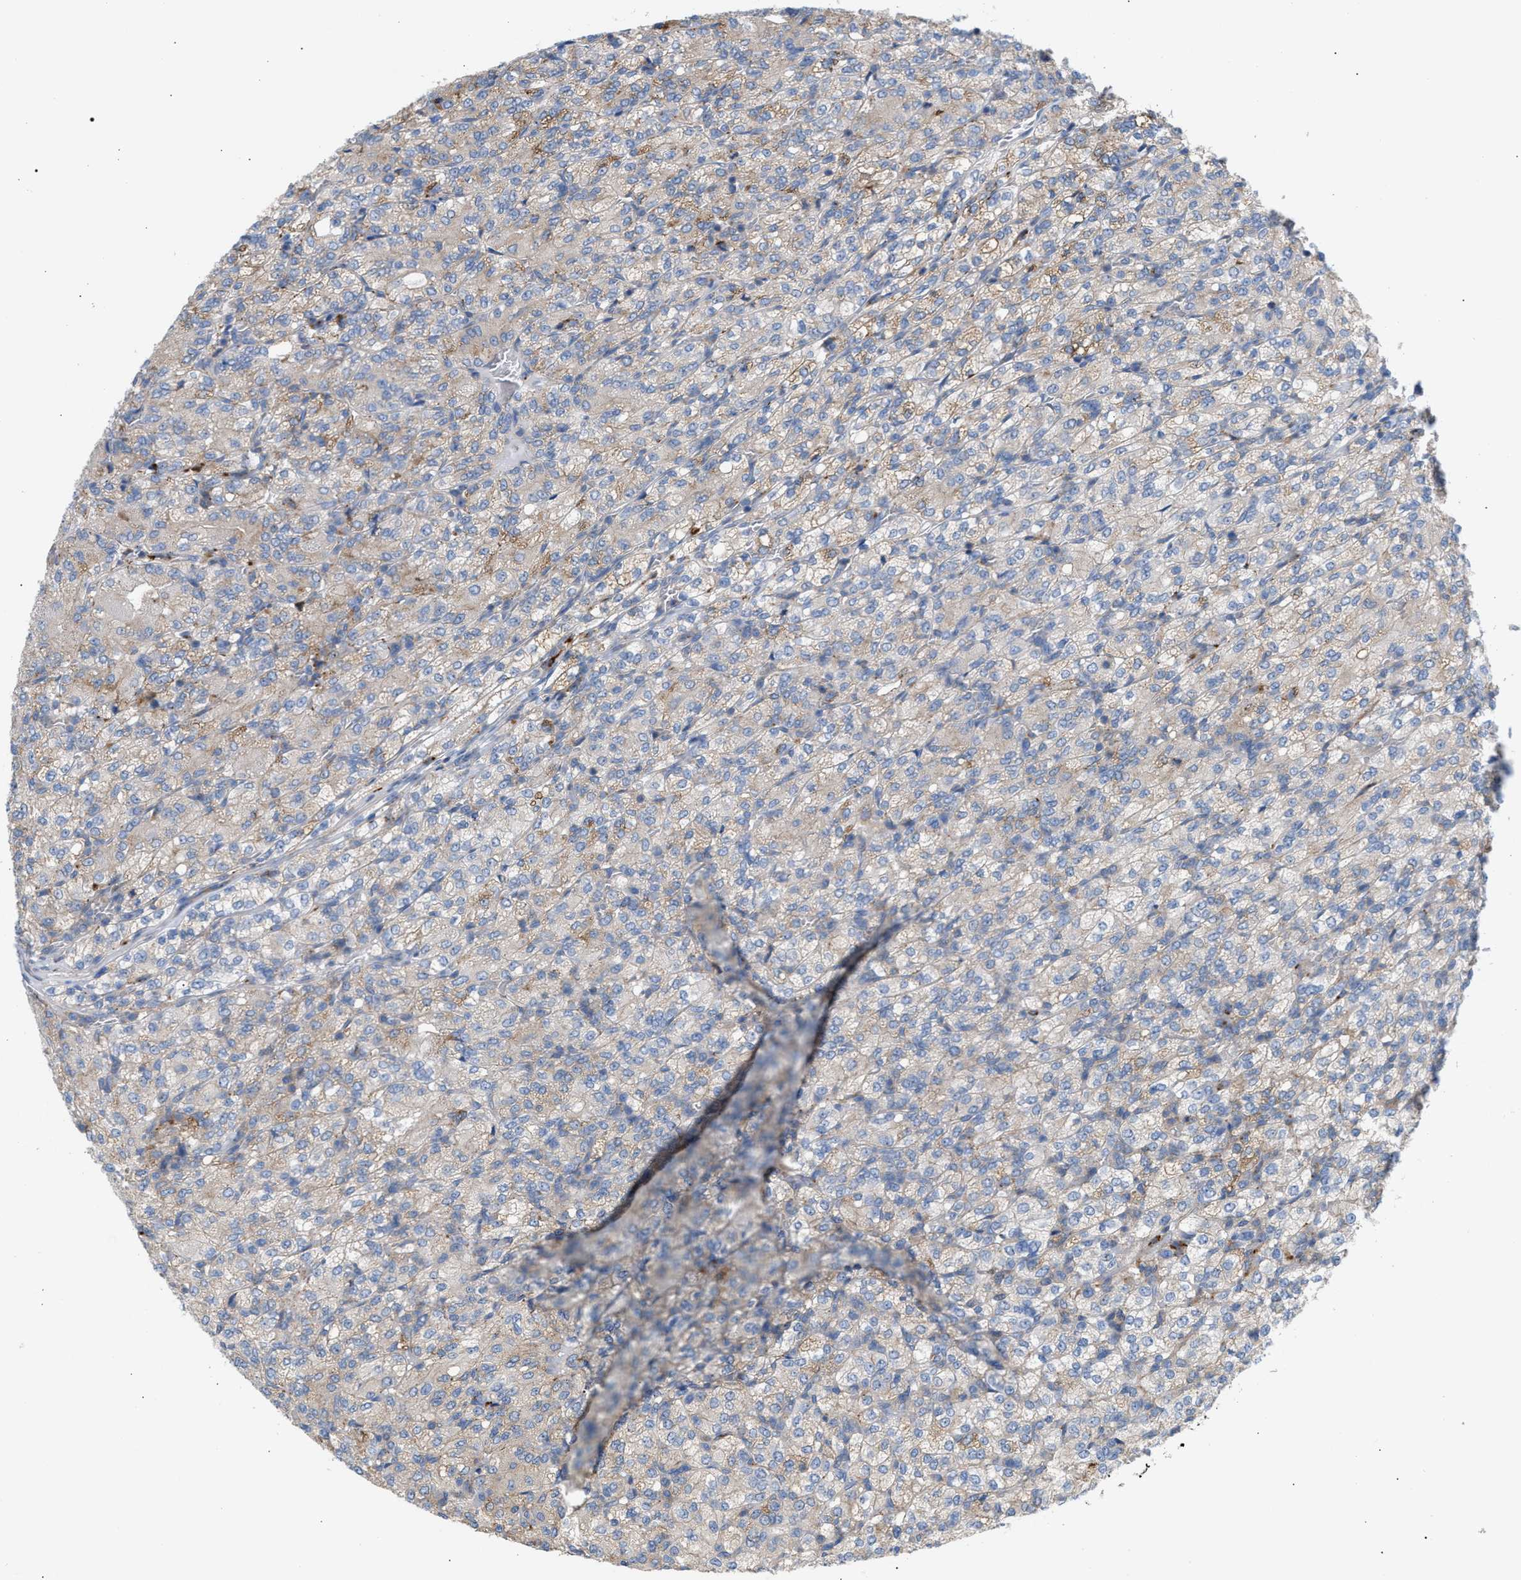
{"staining": {"intensity": "weak", "quantity": "<25%", "location": "cytoplasmic/membranous"}, "tissue": "renal cancer", "cell_type": "Tumor cells", "image_type": "cancer", "snomed": [{"axis": "morphology", "description": "Adenocarcinoma, NOS"}, {"axis": "topography", "description": "Kidney"}], "caption": "Immunohistochemical staining of renal adenocarcinoma reveals no significant positivity in tumor cells.", "gene": "MBTD1", "patient": {"sex": "male", "age": 77}}